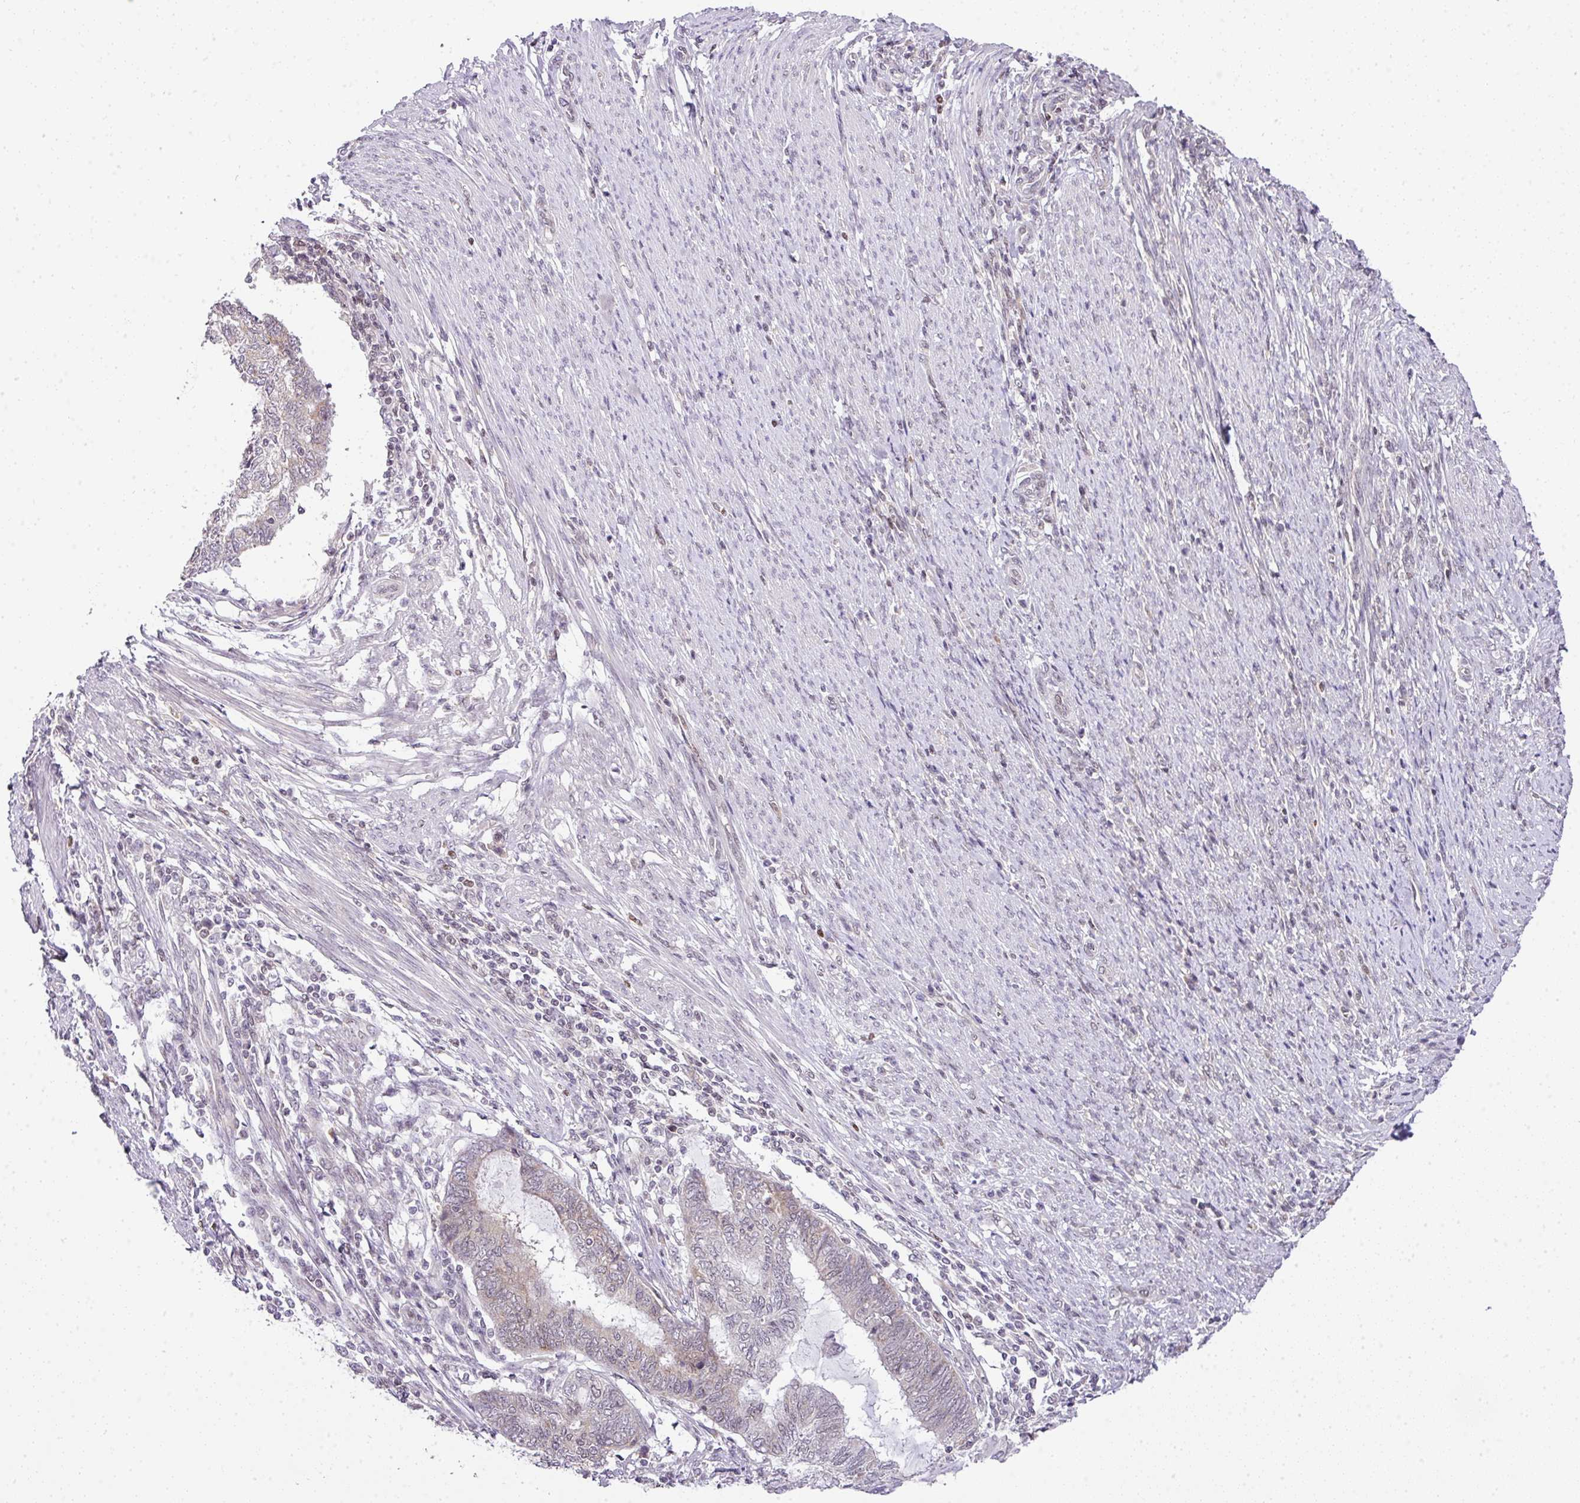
{"staining": {"intensity": "weak", "quantity": "<25%", "location": "cytoplasmic/membranous"}, "tissue": "endometrial cancer", "cell_type": "Tumor cells", "image_type": "cancer", "snomed": [{"axis": "morphology", "description": "Adenocarcinoma, NOS"}, {"axis": "topography", "description": "Uterus"}, {"axis": "topography", "description": "Endometrium"}], "caption": "Tumor cells are negative for brown protein staining in adenocarcinoma (endometrial). (Immunohistochemistry, brightfield microscopy, high magnification).", "gene": "FAM32A", "patient": {"sex": "female", "age": 70}}